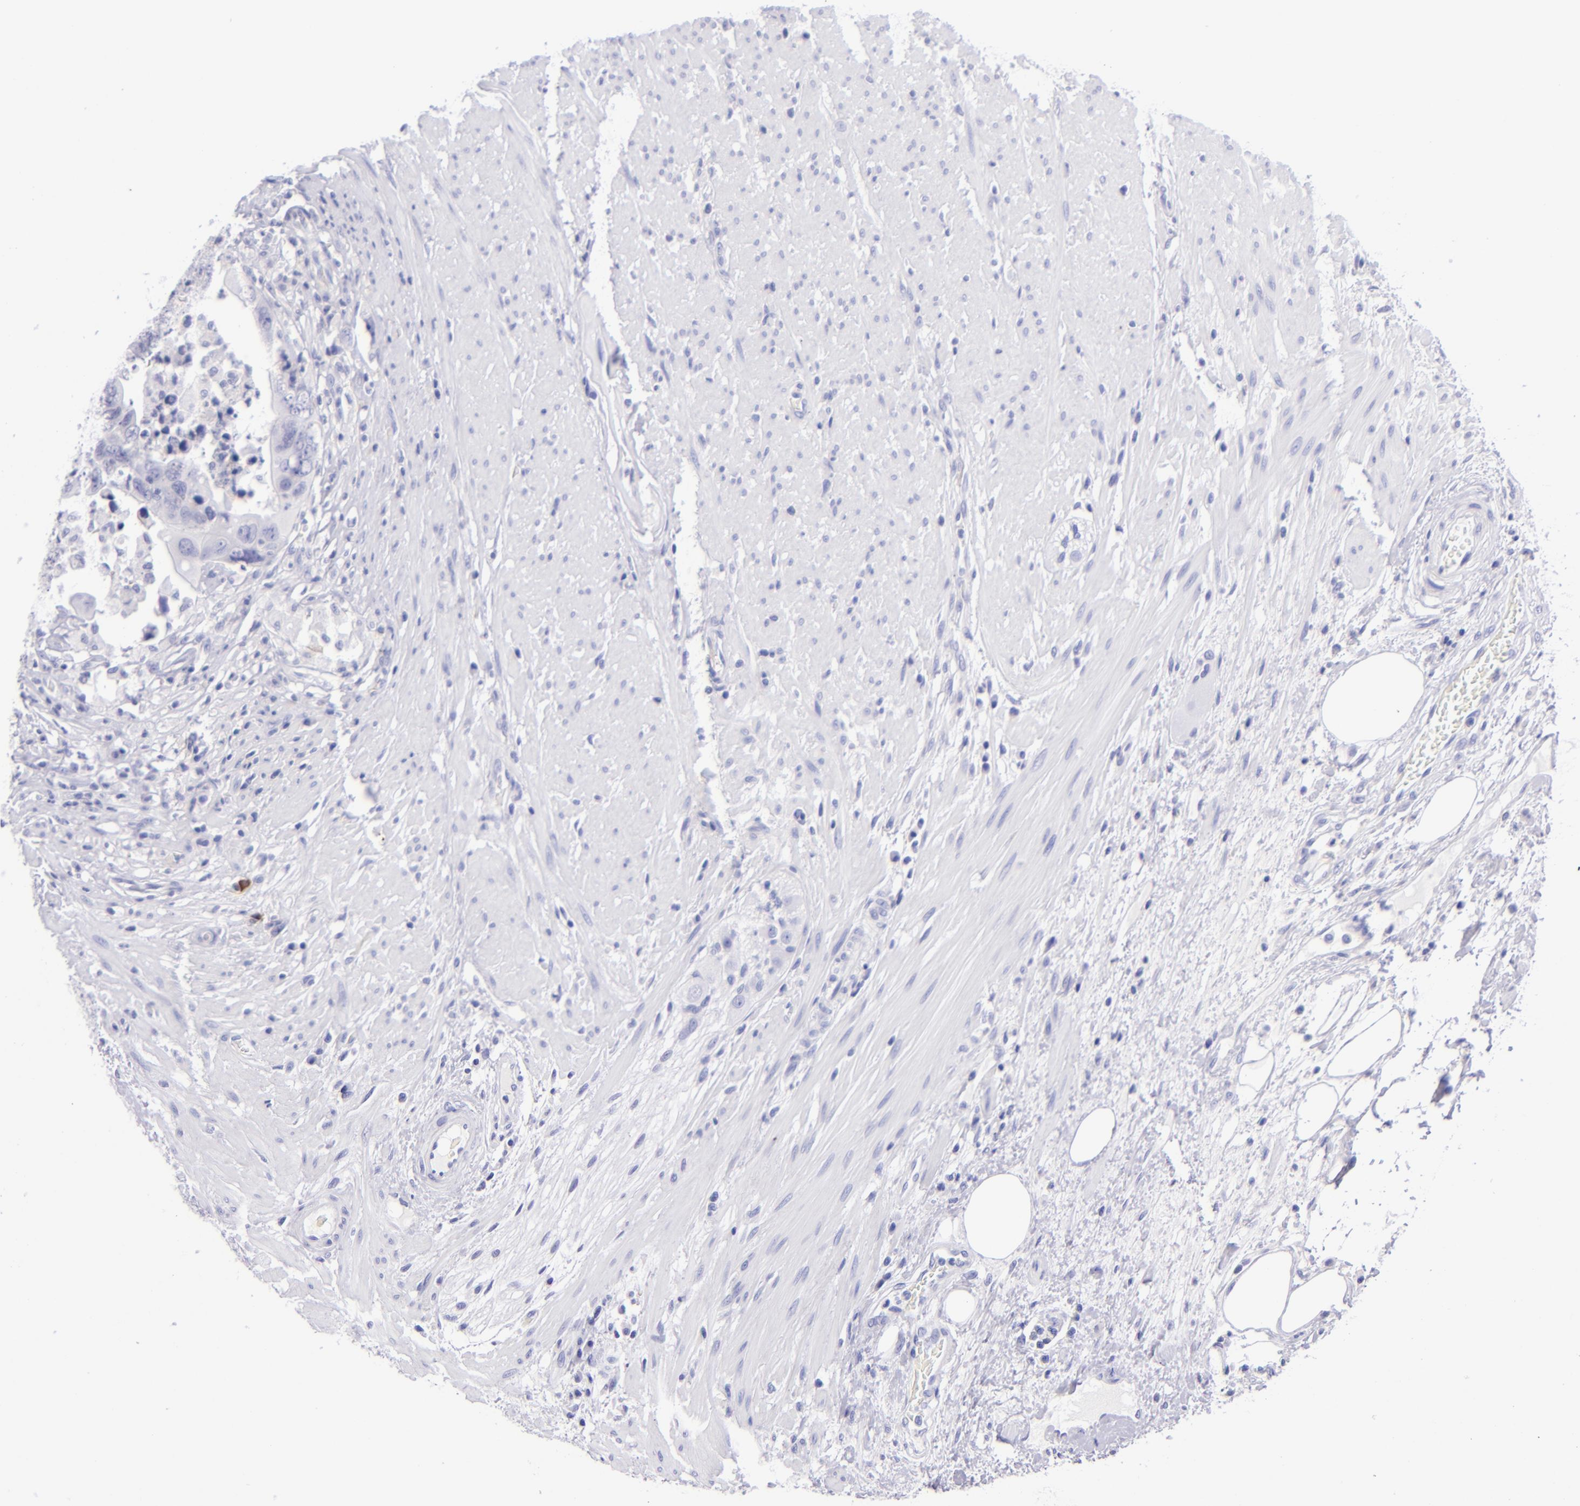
{"staining": {"intensity": "negative", "quantity": "none", "location": "none"}, "tissue": "colorectal cancer", "cell_type": "Tumor cells", "image_type": "cancer", "snomed": [{"axis": "morphology", "description": "Adenocarcinoma, NOS"}, {"axis": "topography", "description": "Rectum"}], "caption": "Immunohistochemistry micrograph of neoplastic tissue: adenocarcinoma (colorectal) stained with DAB shows no significant protein staining in tumor cells.", "gene": "TYRP1", "patient": {"sex": "male", "age": 53}}